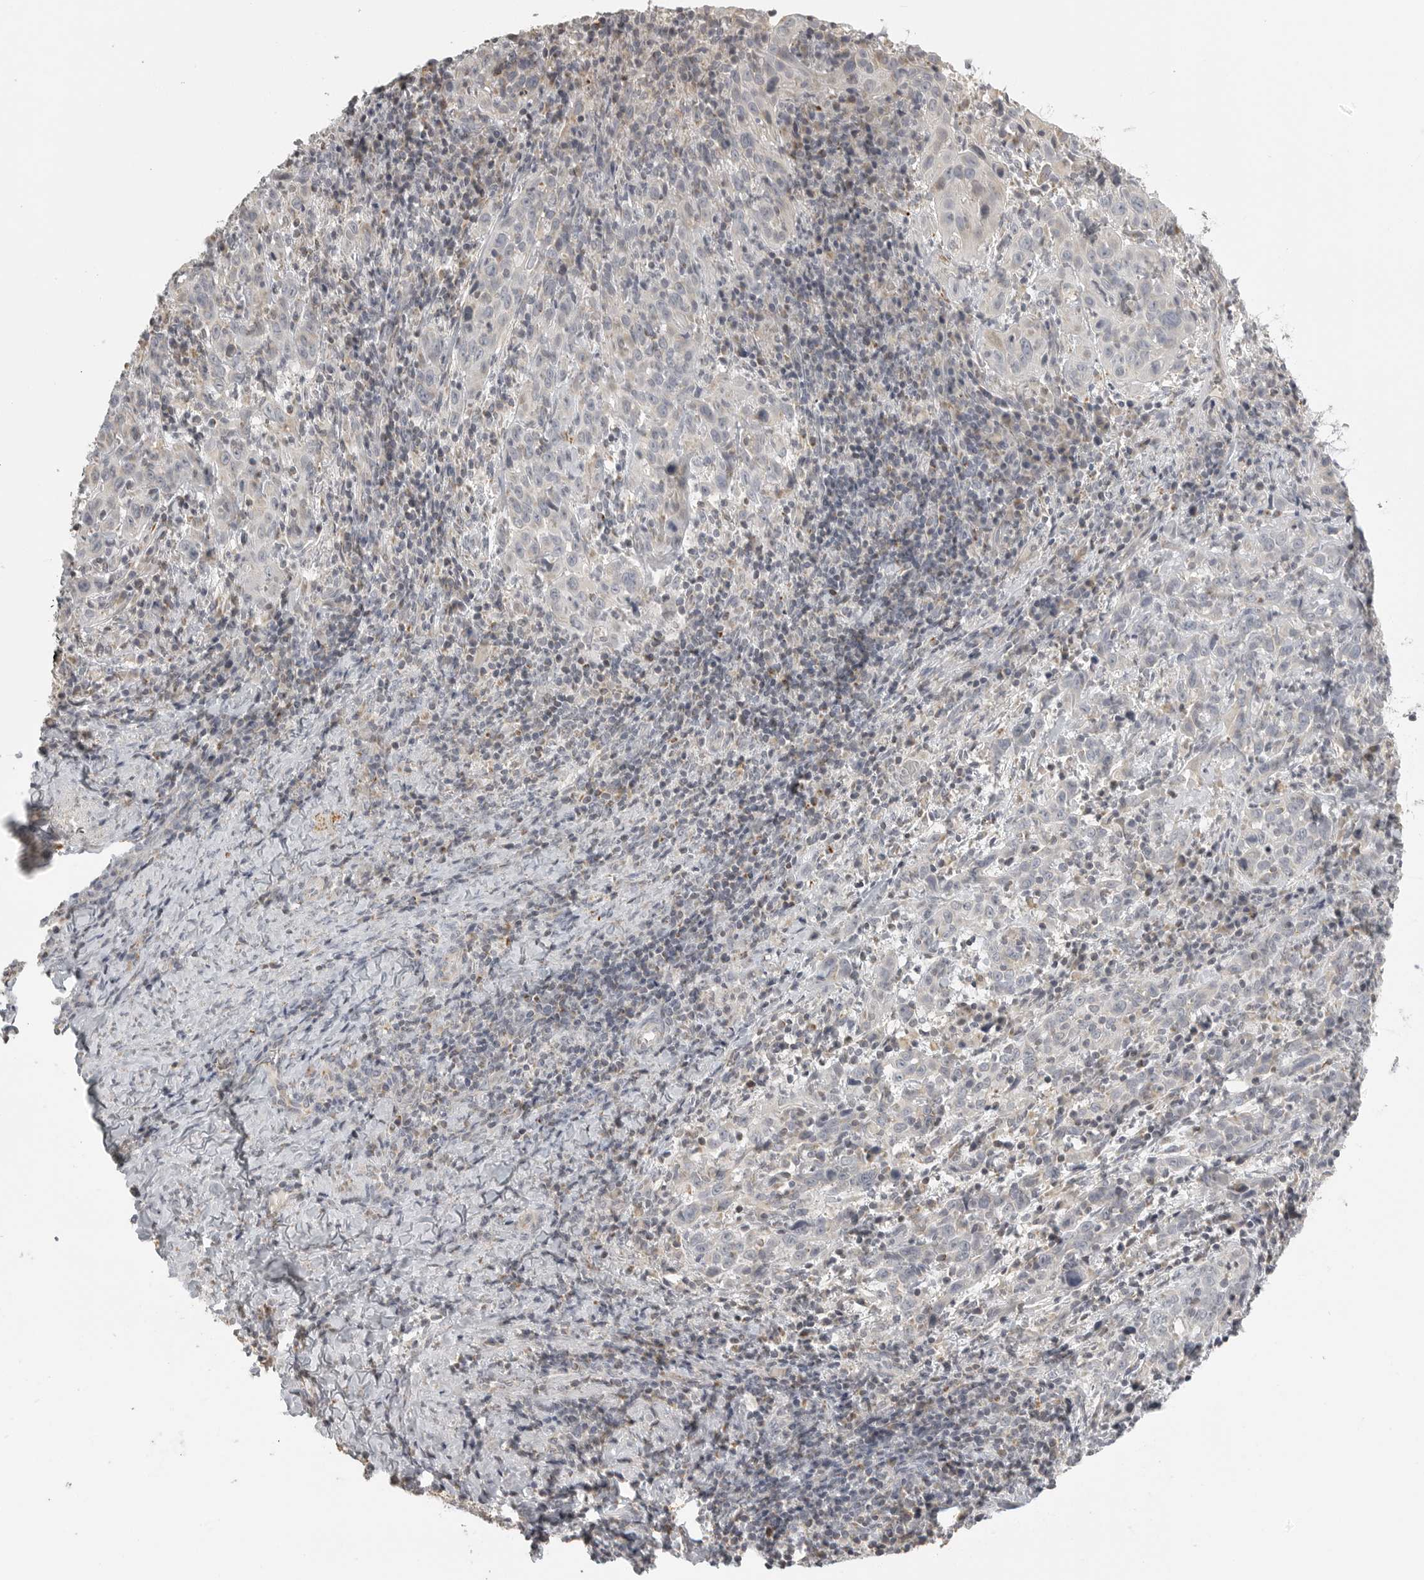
{"staining": {"intensity": "negative", "quantity": "none", "location": "none"}, "tissue": "cervical cancer", "cell_type": "Tumor cells", "image_type": "cancer", "snomed": [{"axis": "morphology", "description": "Squamous cell carcinoma, NOS"}, {"axis": "topography", "description": "Cervix"}], "caption": "The histopathology image demonstrates no significant expression in tumor cells of cervical cancer (squamous cell carcinoma).", "gene": "RXFP3", "patient": {"sex": "female", "age": 46}}